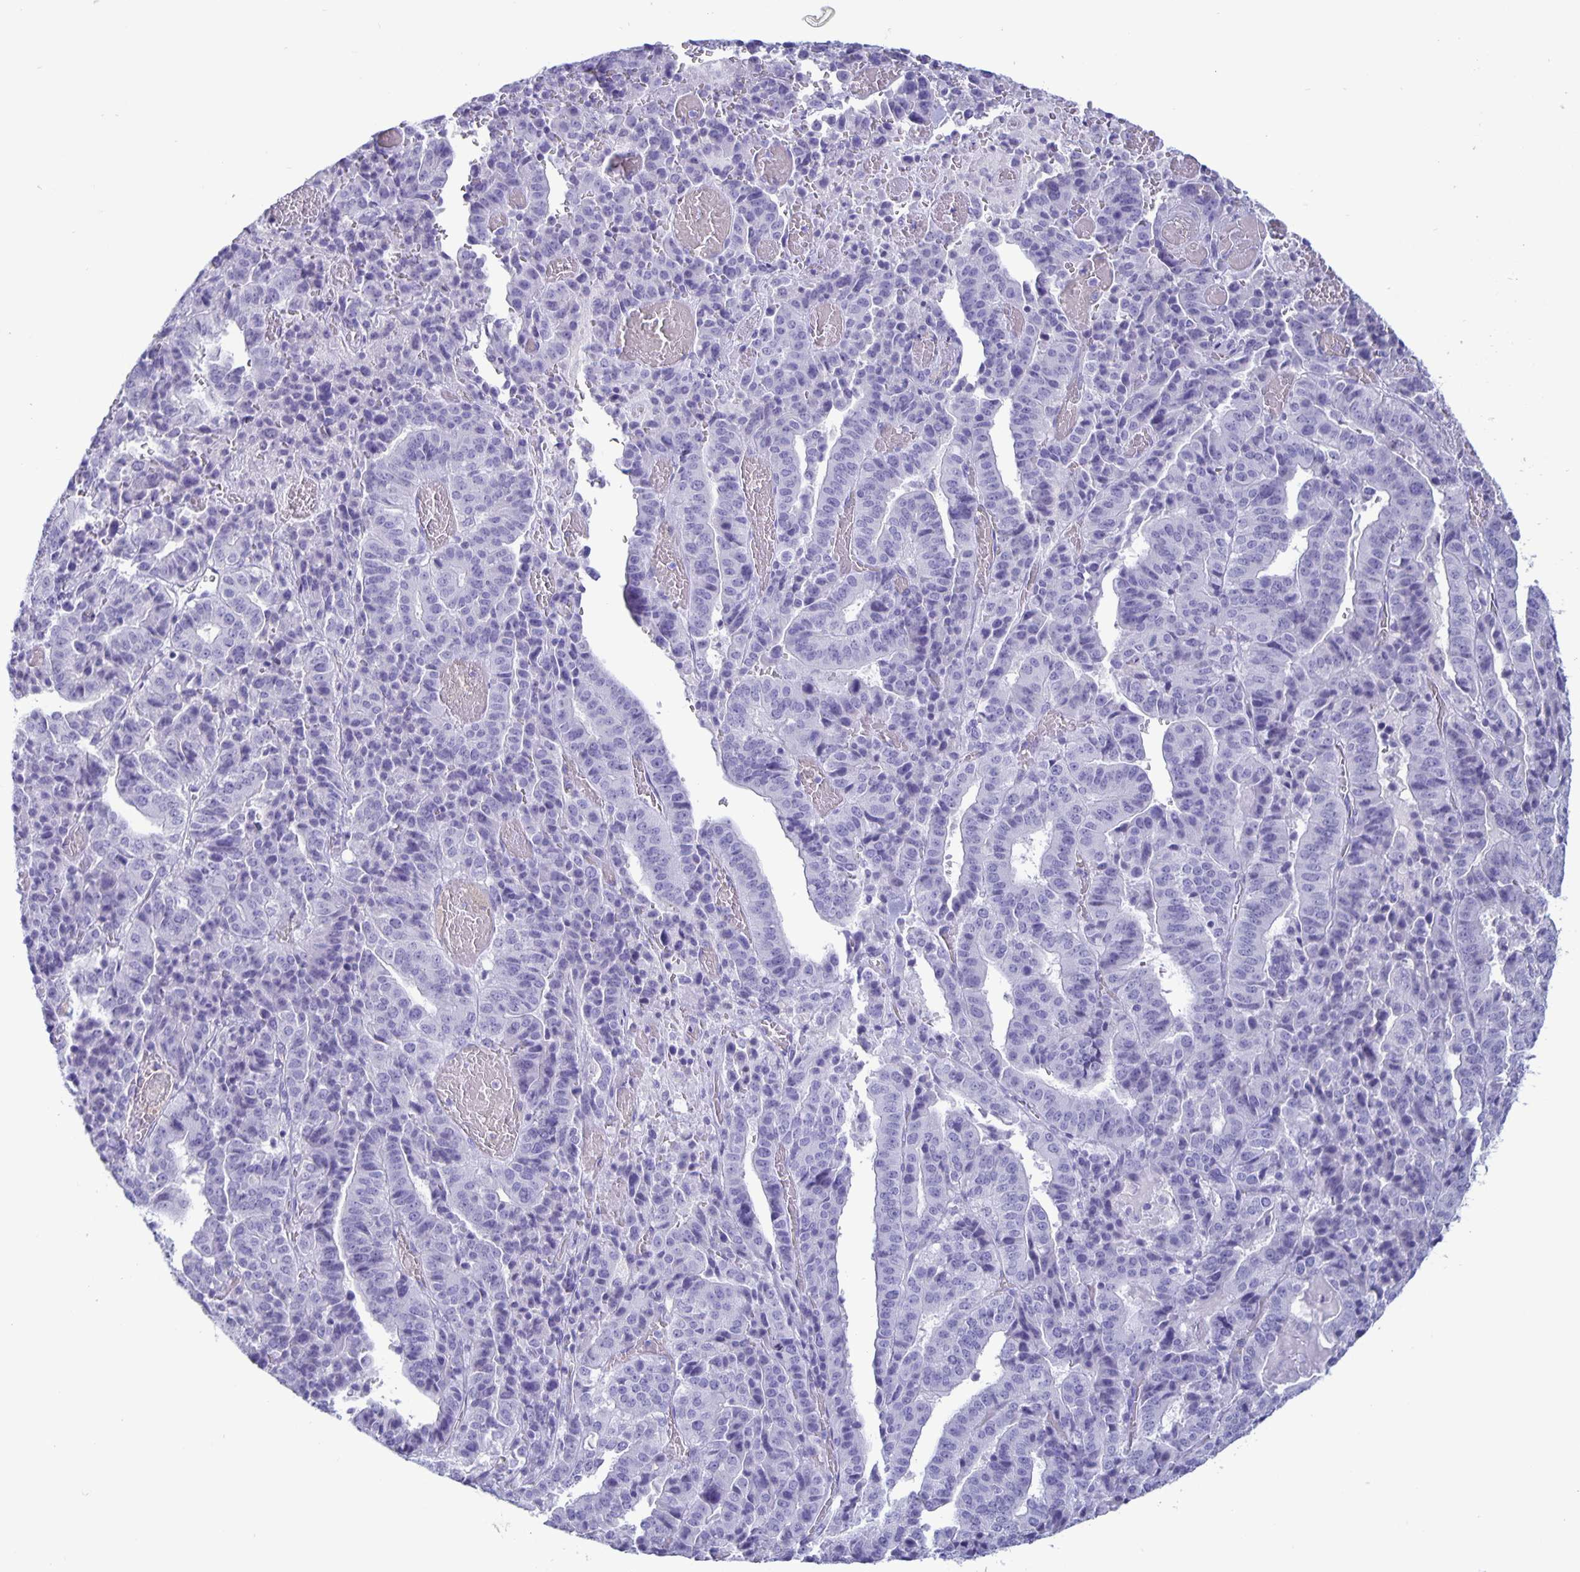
{"staining": {"intensity": "negative", "quantity": "none", "location": "none"}, "tissue": "stomach cancer", "cell_type": "Tumor cells", "image_type": "cancer", "snomed": [{"axis": "morphology", "description": "Adenocarcinoma, NOS"}, {"axis": "topography", "description": "Stomach"}], "caption": "Image shows no significant protein expression in tumor cells of adenocarcinoma (stomach).", "gene": "BPIFA3", "patient": {"sex": "male", "age": 48}}